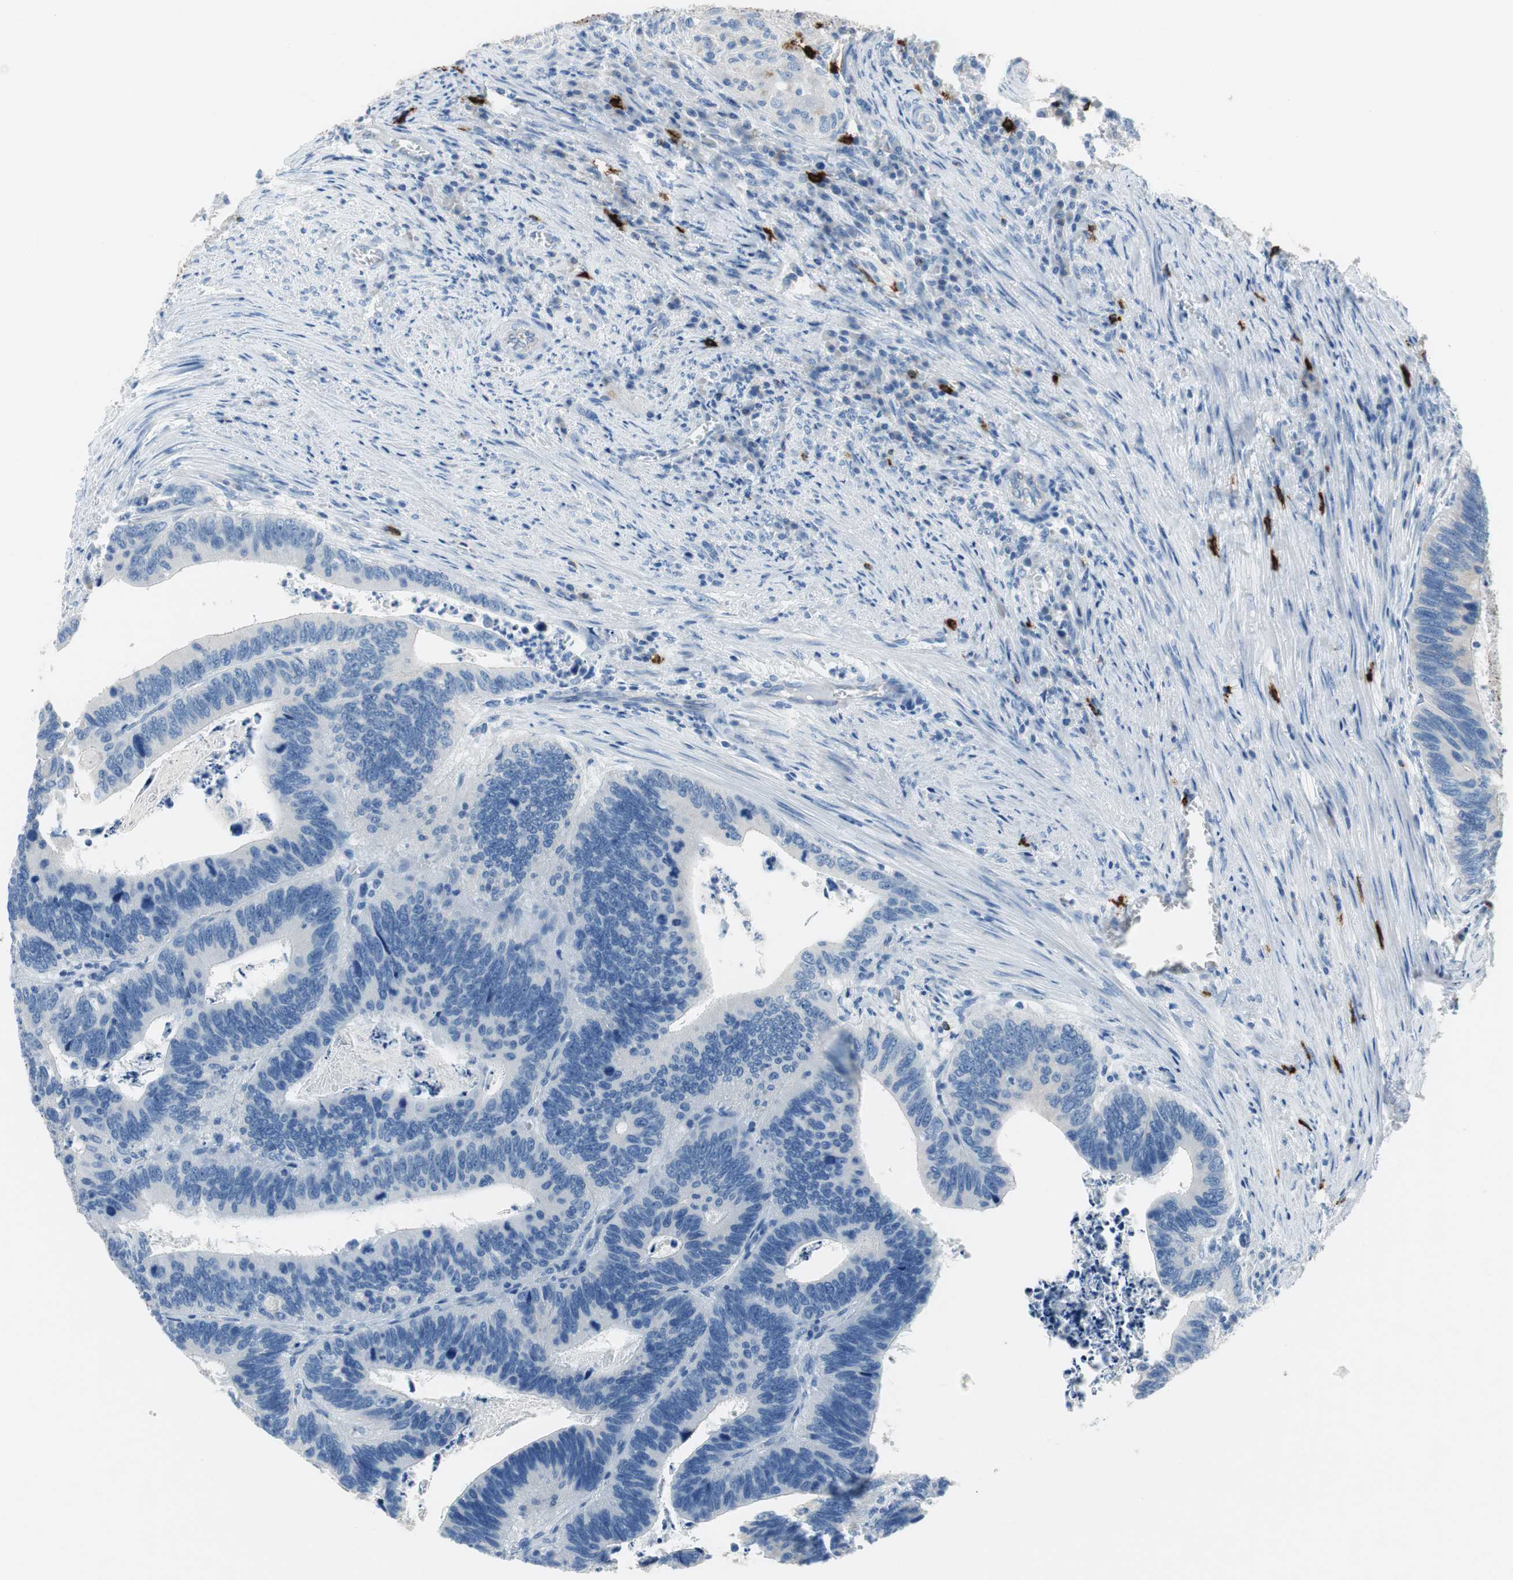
{"staining": {"intensity": "negative", "quantity": "none", "location": "none"}, "tissue": "colorectal cancer", "cell_type": "Tumor cells", "image_type": "cancer", "snomed": [{"axis": "morphology", "description": "Adenocarcinoma, NOS"}, {"axis": "topography", "description": "Colon"}], "caption": "Immunohistochemistry (IHC) of colorectal adenocarcinoma exhibits no positivity in tumor cells.", "gene": "CPA3", "patient": {"sex": "male", "age": 72}}